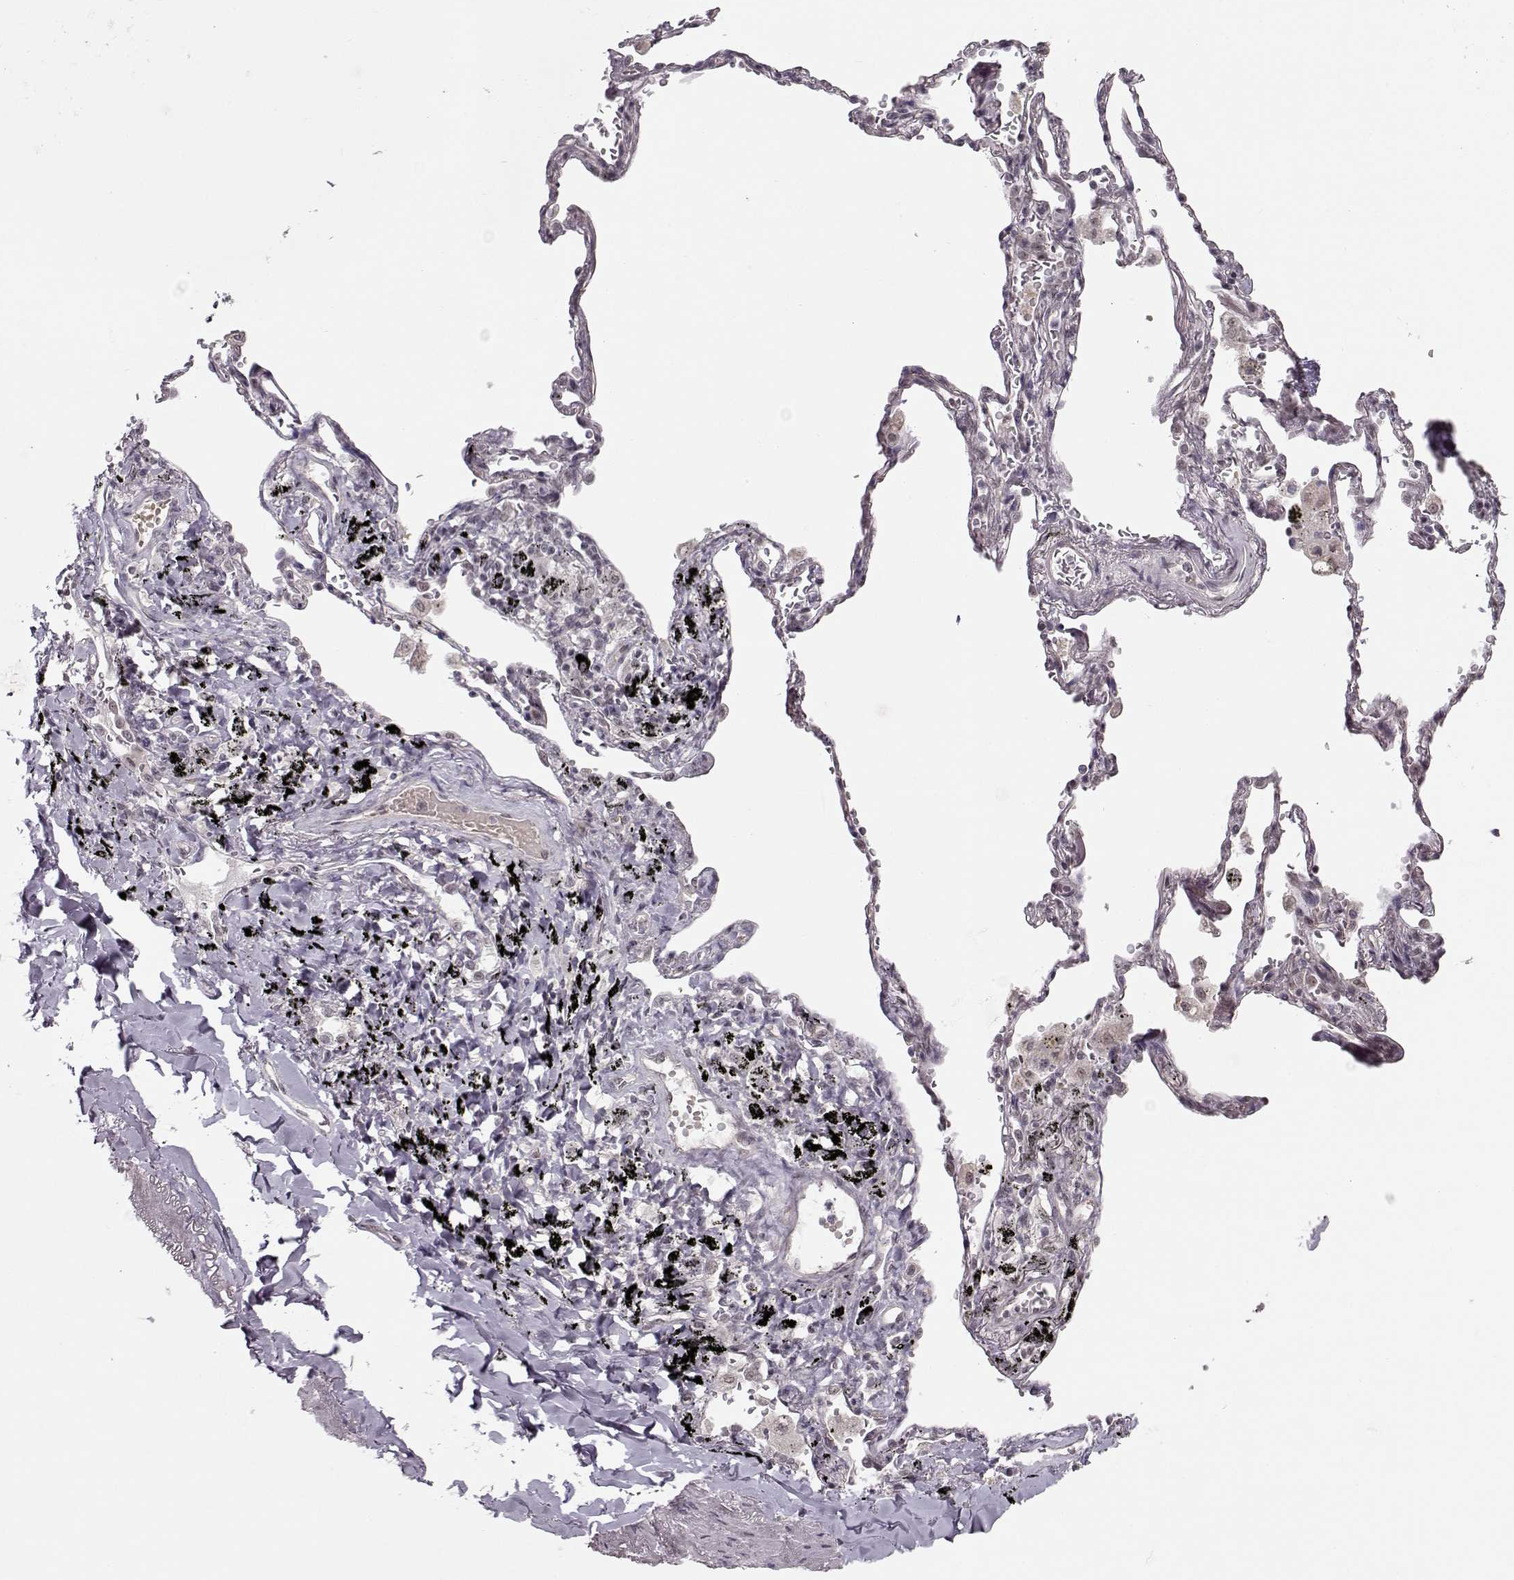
{"staining": {"intensity": "negative", "quantity": "none", "location": "none"}, "tissue": "adipose tissue", "cell_type": "Adipocytes", "image_type": "normal", "snomed": [{"axis": "morphology", "description": "Normal tissue, NOS"}, {"axis": "morphology", "description": "Adenocarcinoma, NOS"}, {"axis": "topography", "description": "Cartilage tissue"}, {"axis": "topography", "description": "Lung"}], "caption": "This photomicrograph is of normal adipose tissue stained with IHC to label a protein in brown with the nuclei are counter-stained blue. There is no staining in adipocytes.", "gene": "PCP4", "patient": {"sex": "male", "age": 59}}